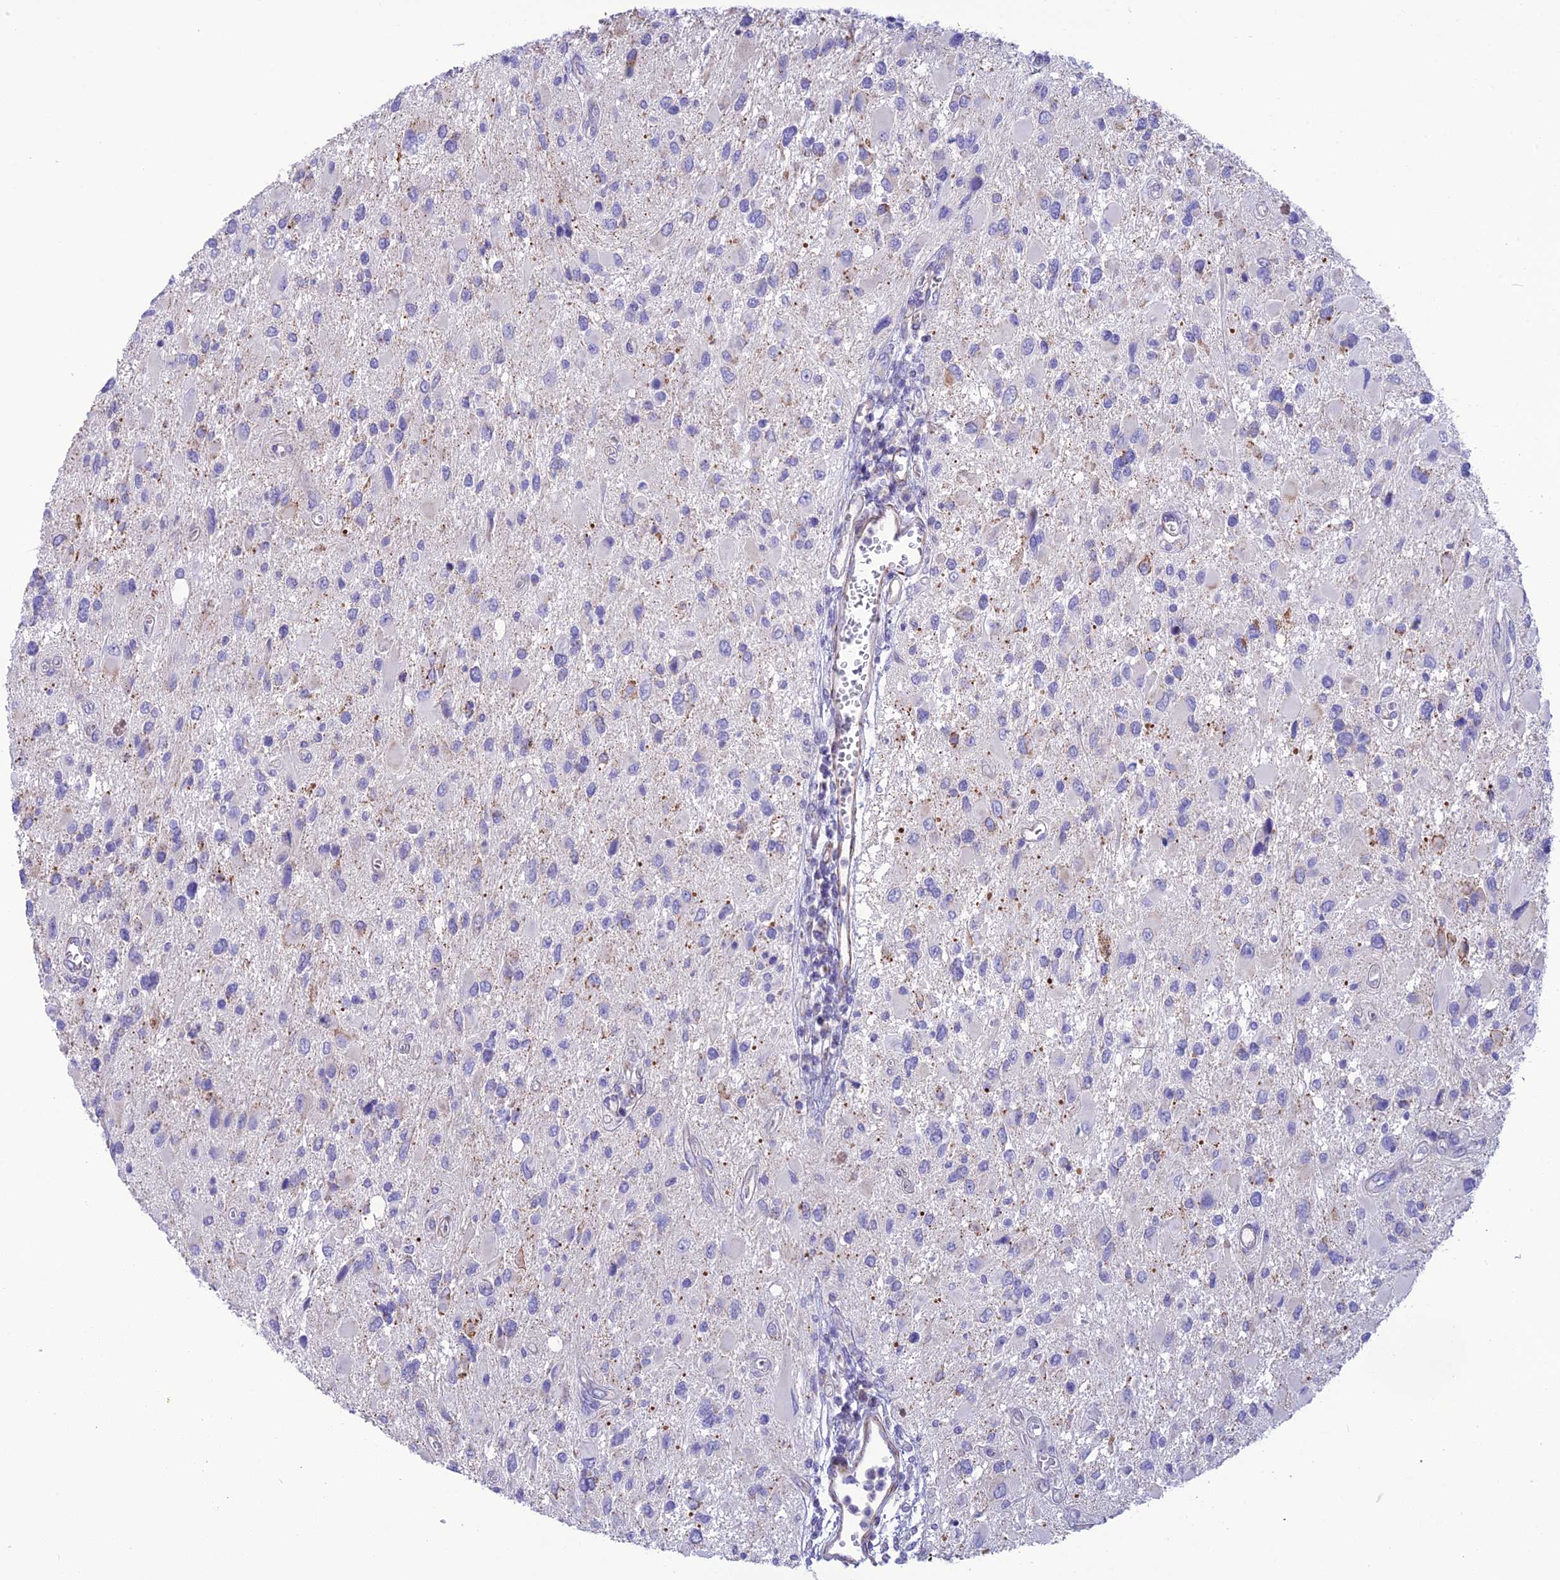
{"staining": {"intensity": "negative", "quantity": "none", "location": "none"}, "tissue": "glioma", "cell_type": "Tumor cells", "image_type": "cancer", "snomed": [{"axis": "morphology", "description": "Glioma, malignant, High grade"}, {"axis": "topography", "description": "Brain"}], "caption": "A histopathology image of glioma stained for a protein exhibits no brown staining in tumor cells.", "gene": "POMGNT1", "patient": {"sex": "male", "age": 53}}